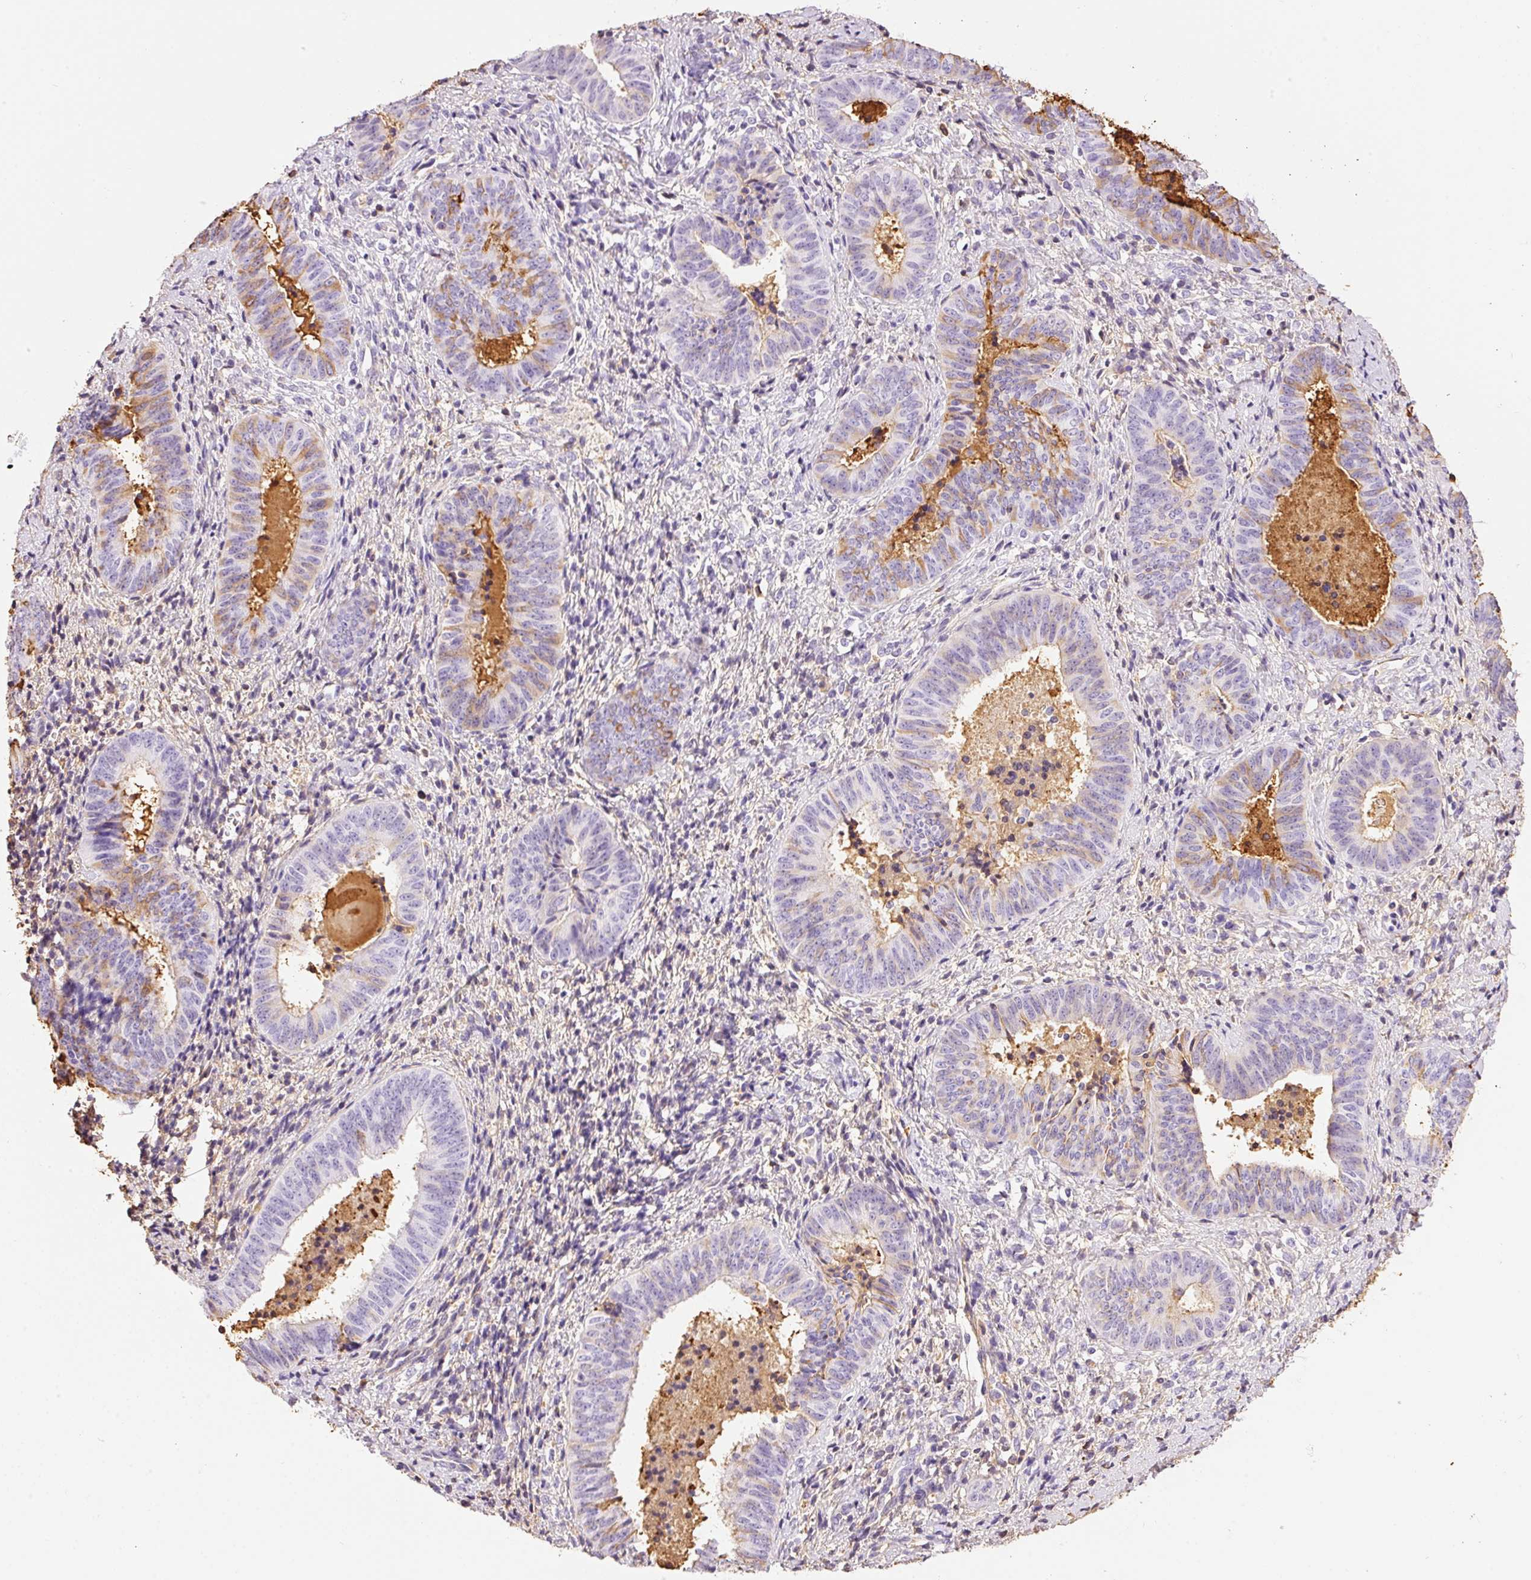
{"staining": {"intensity": "moderate", "quantity": "<25%", "location": "cytoplasmic/membranous"}, "tissue": "cervical cancer", "cell_type": "Tumor cells", "image_type": "cancer", "snomed": [{"axis": "morphology", "description": "Squamous cell carcinoma, NOS"}, {"axis": "topography", "description": "Cervix"}], "caption": "Tumor cells exhibit low levels of moderate cytoplasmic/membranous positivity in about <25% of cells in human squamous cell carcinoma (cervical).", "gene": "PRPF38B", "patient": {"sex": "female", "age": 59}}